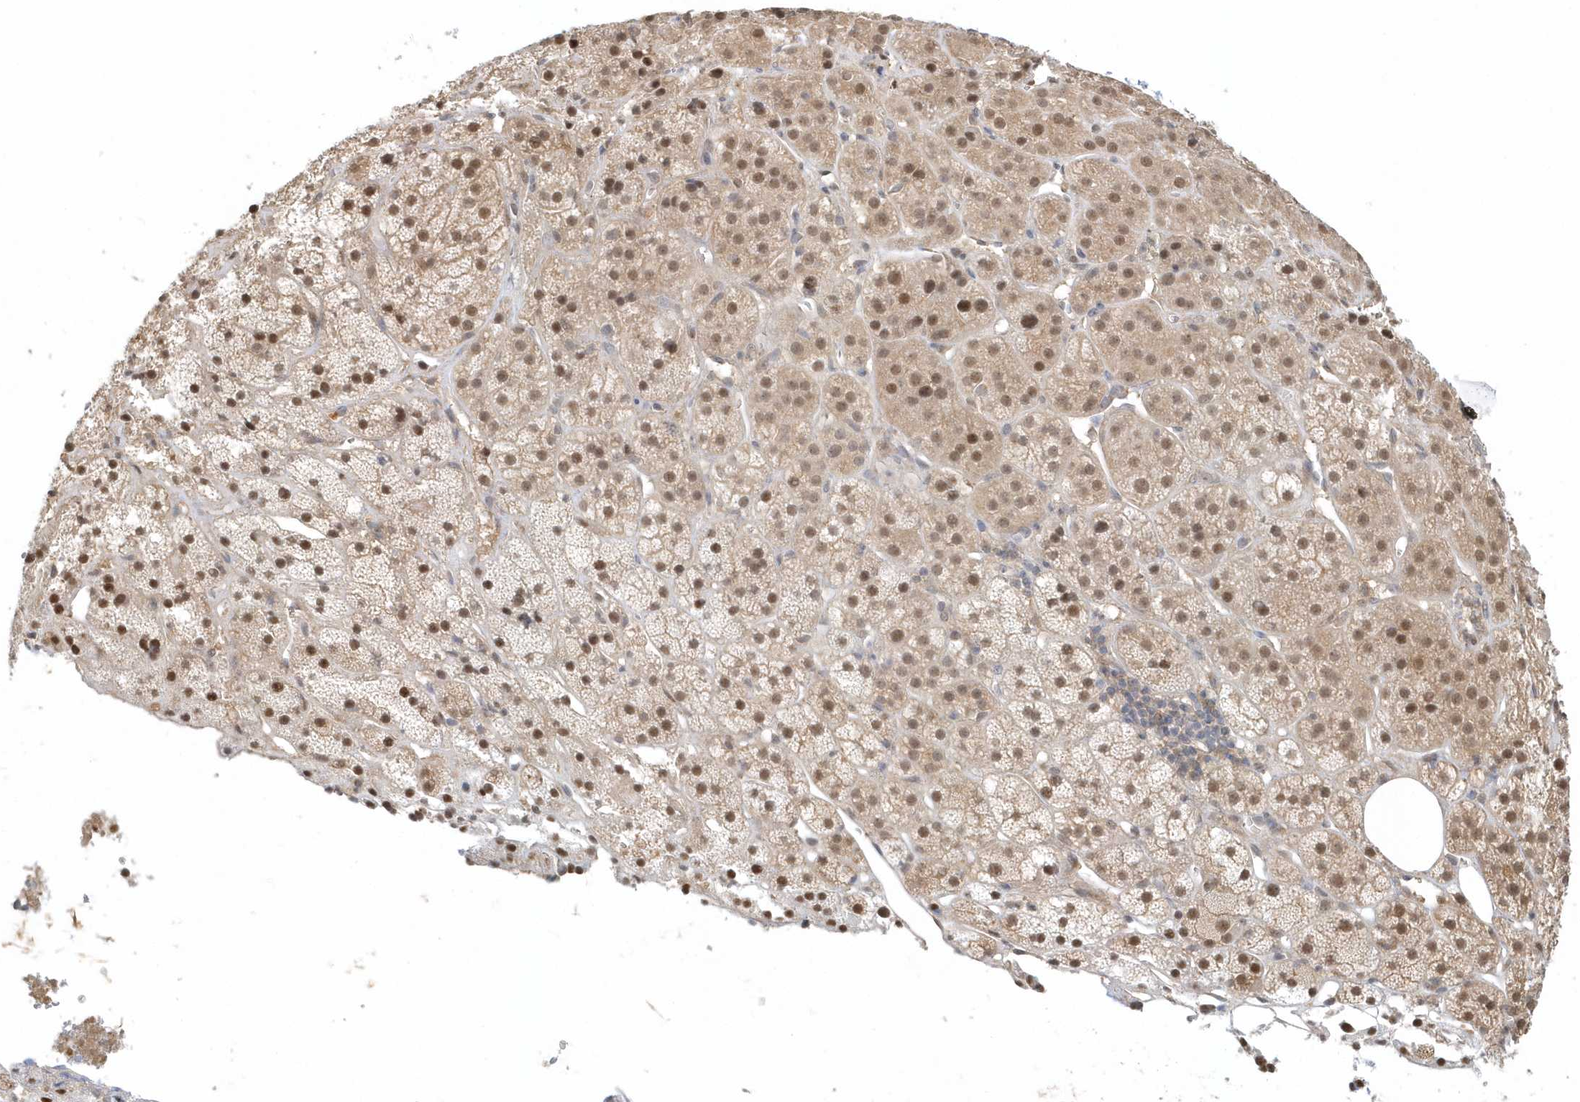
{"staining": {"intensity": "moderate", "quantity": ">75%", "location": "nuclear"}, "tissue": "adrenal gland", "cell_type": "Glandular cells", "image_type": "normal", "snomed": [{"axis": "morphology", "description": "Normal tissue, NOS"}, {"axis": "topography", "description": "Adrenal gland"}], "caption": "A high-resolution histopathology image shows immunohistochemistry staining of normal adrenal gland, which reveals moderate nuclear expression in approximately >75% of glandular cells. The staining was performed using DAB (3,3'-diaminobenzidine) to visualize the protein expression in brown, while the nuclei were stained in blue with hematoxylin (Magnification: 20x).", "gene": "PSMD6", "patient": {"sex": "female", "age": 57}}